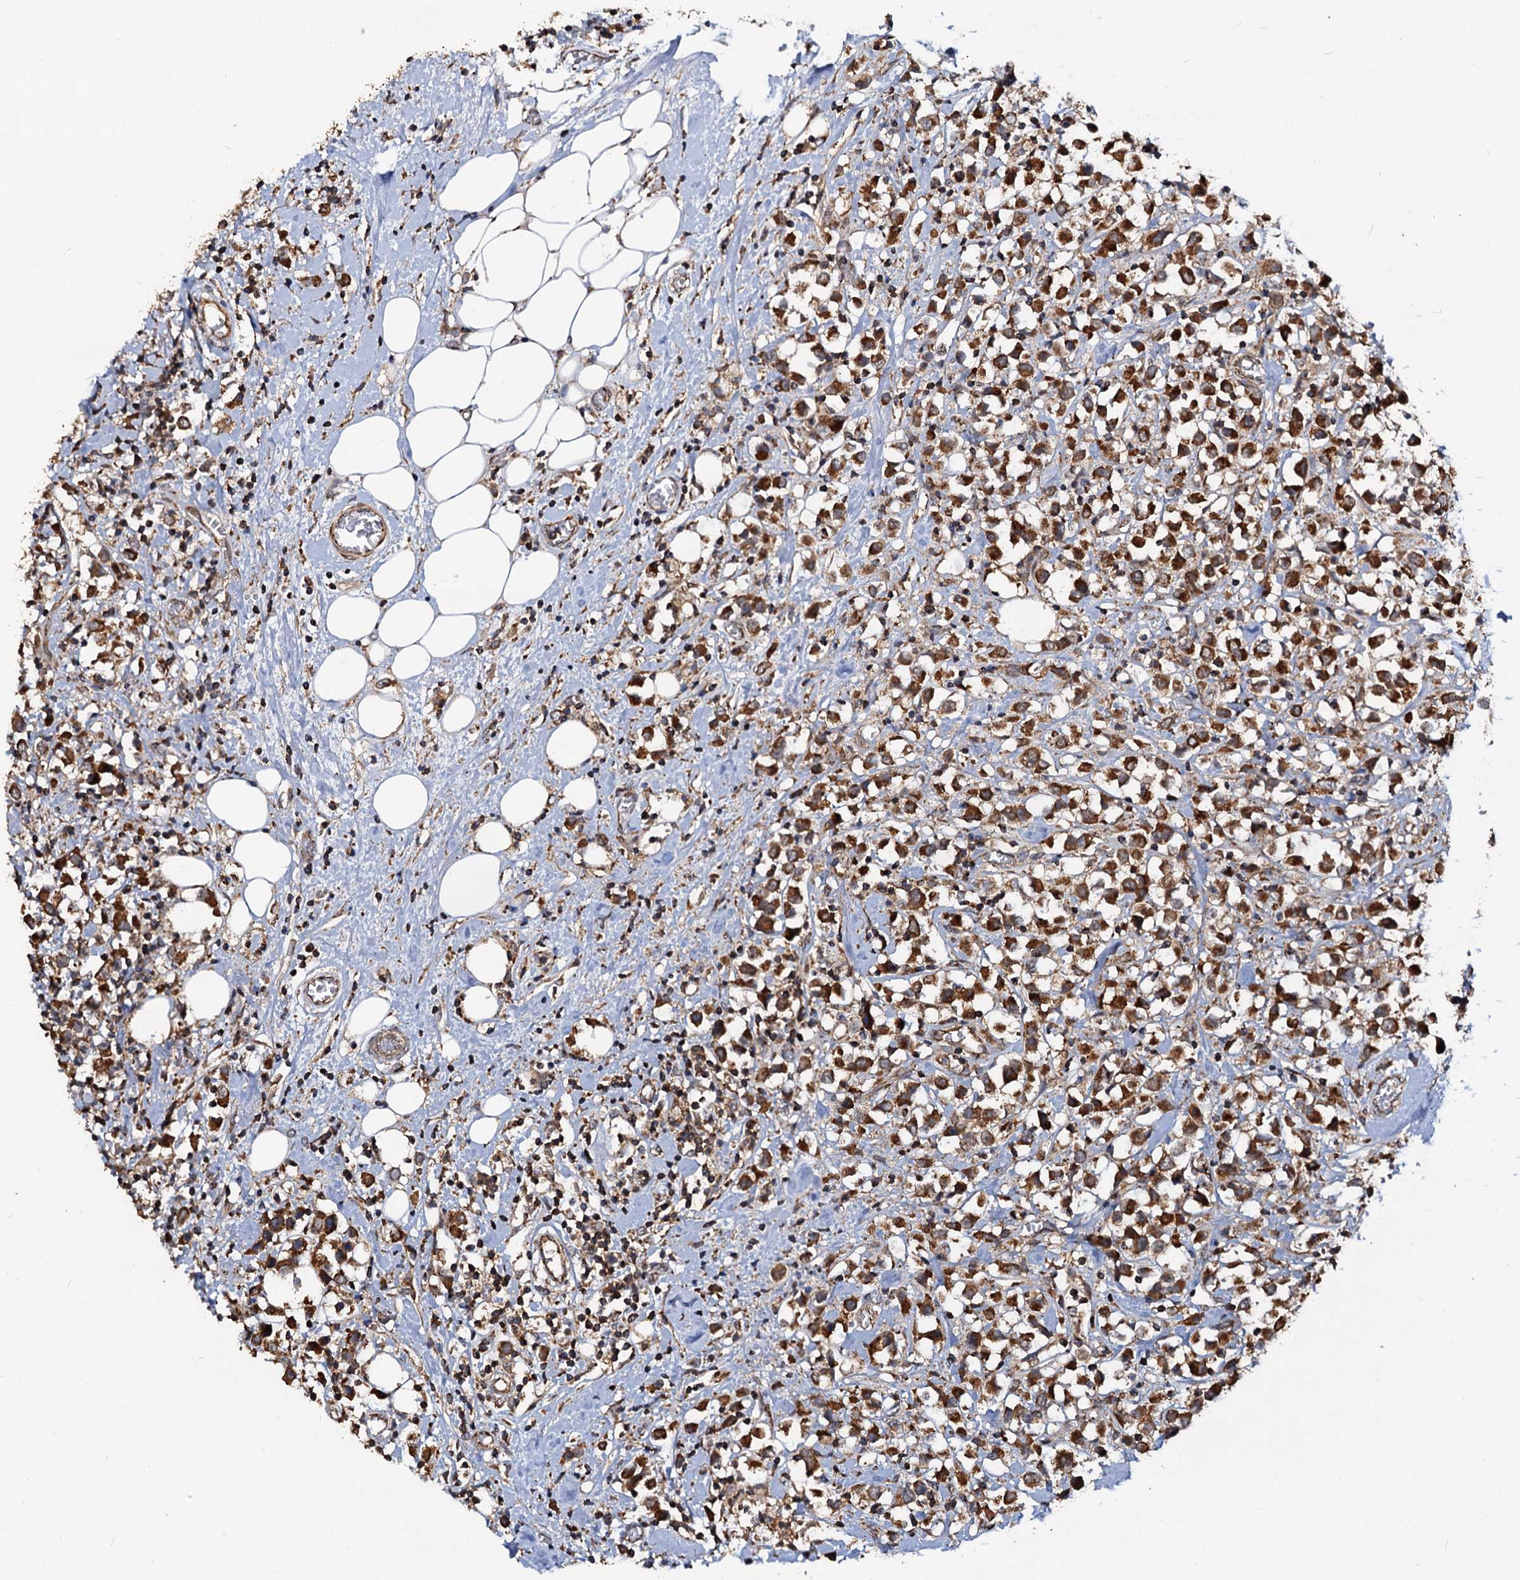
{"staining": {"intensity": "strong", "quantity": ">75%", "location": "cytoplasmic/membranous"}, "tissue": "breast cancer", "cell_type": "Tumor cells", "image_type": "cancer", "snomed": [{"axis": "morphology", "description": "Duct carcinoma"}, {"axis": "topography", "description": "Breast"}], "caption": "Breast cancer (invasive ductal carcinoma) tissue demonstrates strong cytoplasmic/membranous positivity in approximately >75% of tumor cells", "gene": "CEP76", "patient": {"sex": "female", "age": 61}}